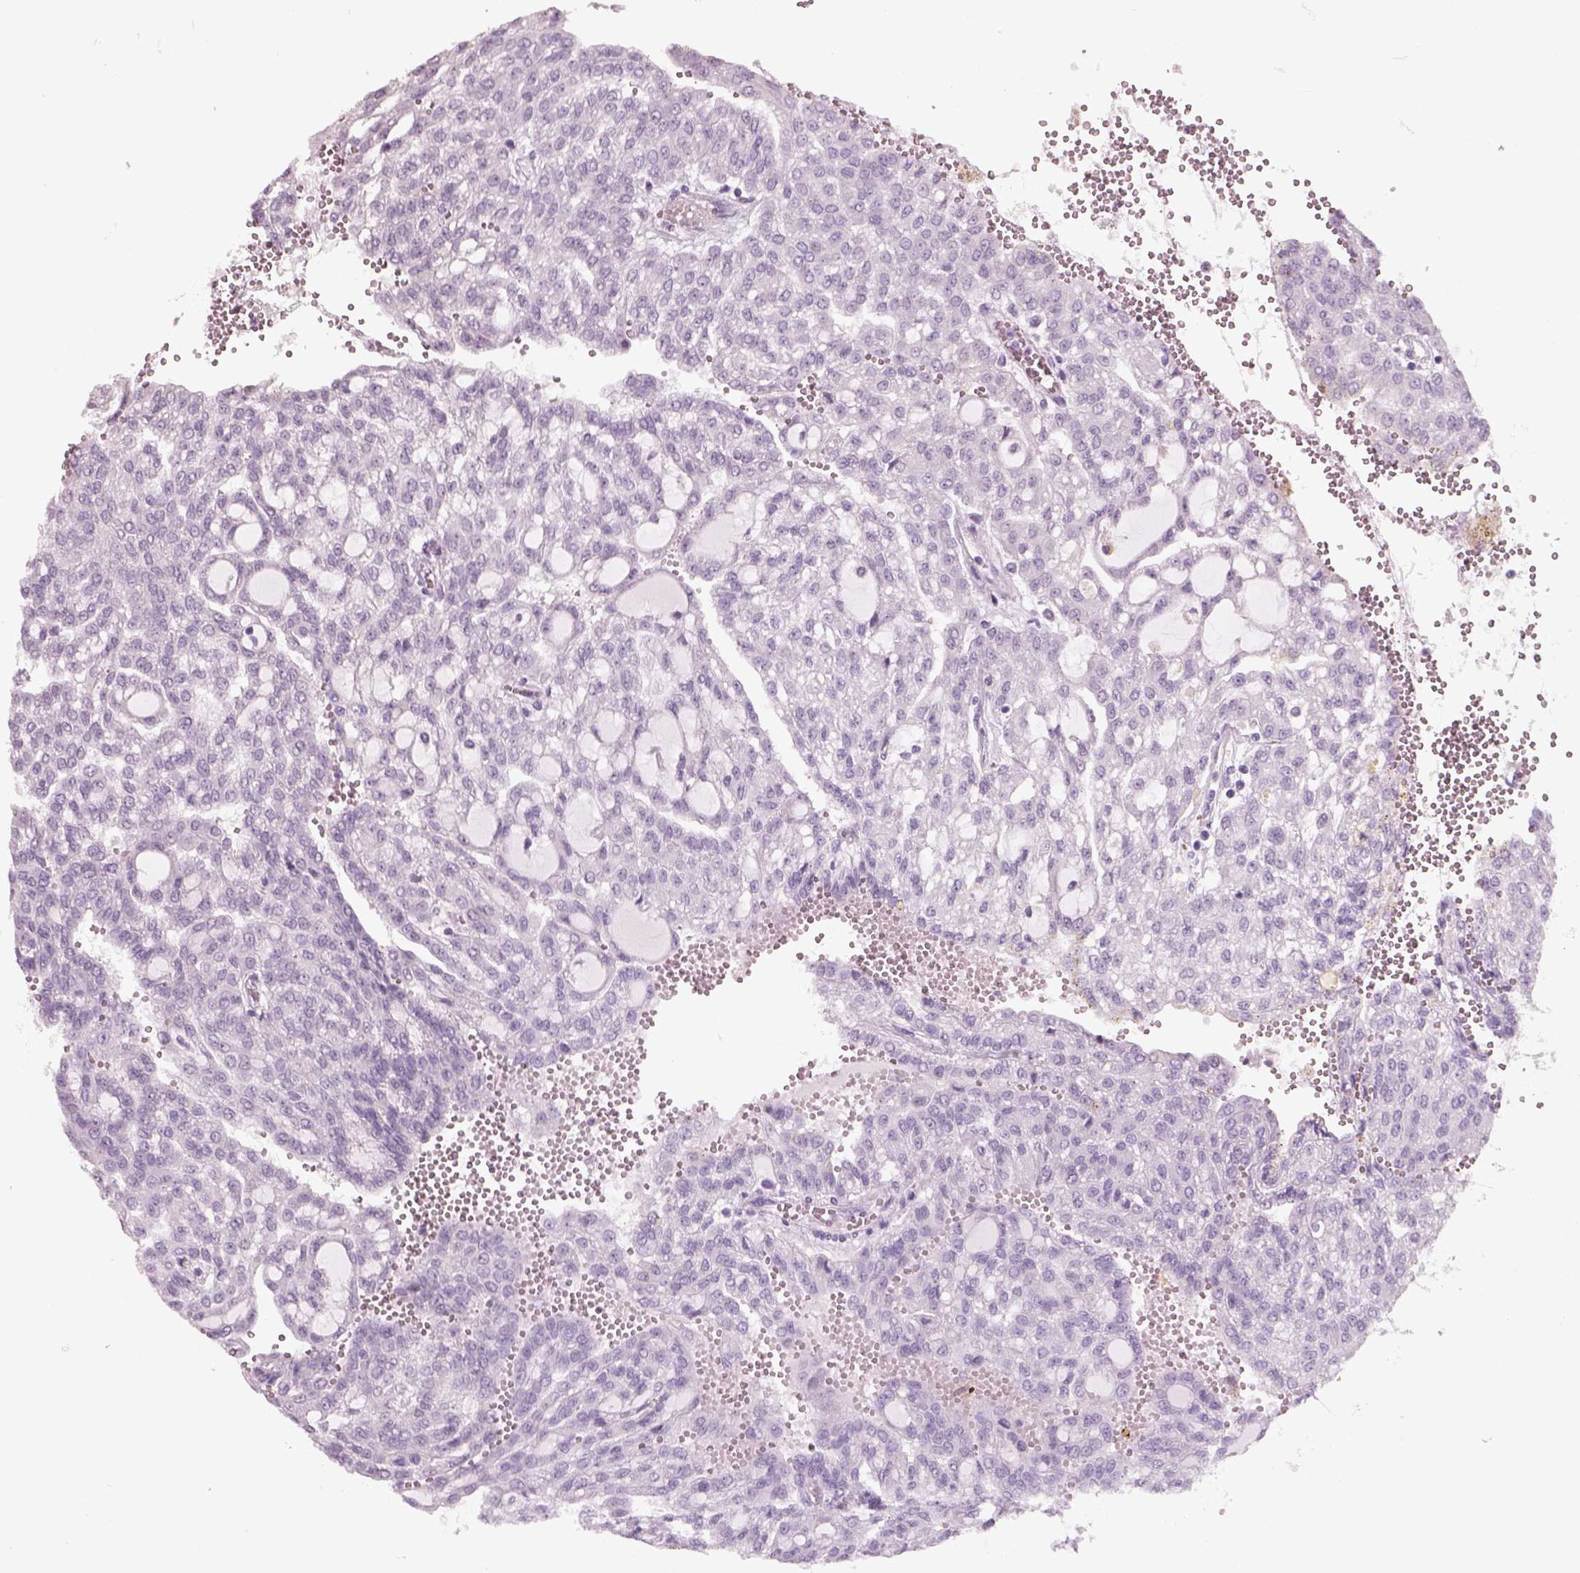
{"staining": {"intensity": "negative", "quantity": "none", "location": "none"}, "tissue": "renal cancer", "cell_type": "Tumor cells", "image_type": "cancer", "snomed": [{"axis": "morphology", "description": "Adenocarcinoma, NOS"}, {"axis": "topography", "description": "Kidney"}], "caption": "High power microscopy micrograph of an immunohistochemistry histopathology image of renal cancer (adenocarcinoma), revealing no significant positivity in tumor cells.", "gene": "SLC6A2", "patient": {"sex": "male", "age": 63}}